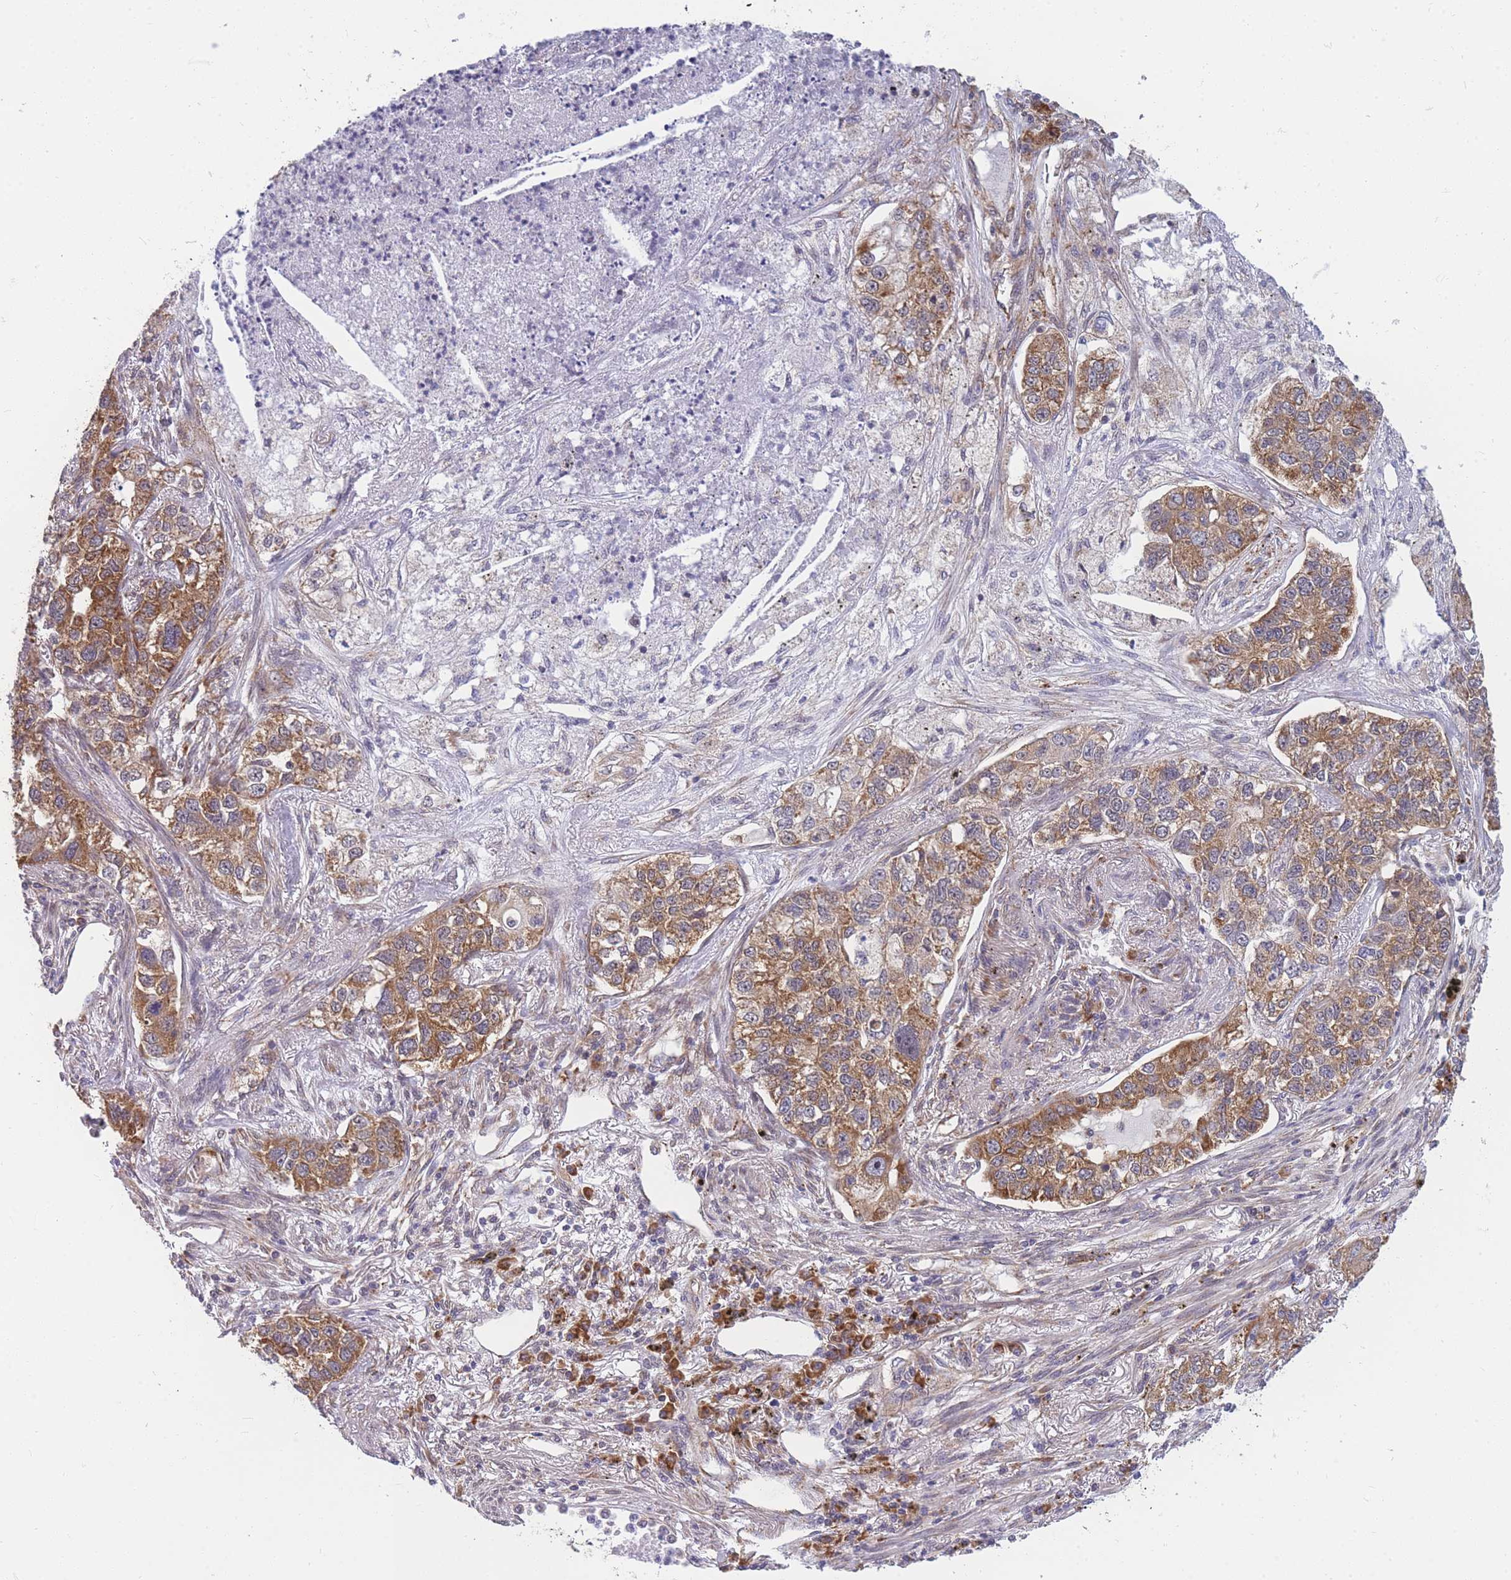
{"staining": {"intensity": "moderate", "quantity": ">75%", "location": "cytoplasmic/membranous"}, "tissue": "lung cancer", "cell_type": "Tumor cells", "image_type": "cancer", "snomed": [{"axis": "morphology", "description": "Adenocarcinoma, NOS"}, {"axis": "topography", "description": "Lung"}], "caption": "Lung cancer stained for a protein shows moderate cytoplasmic/membranous positivity in tumor cells. The staining was performed using DAB, with brown indicating positive protein expression. Nuclei are stained blue with hematoxylin.", "gene": "MRPL23", "patient": {"sex": "male", "age": 49}}